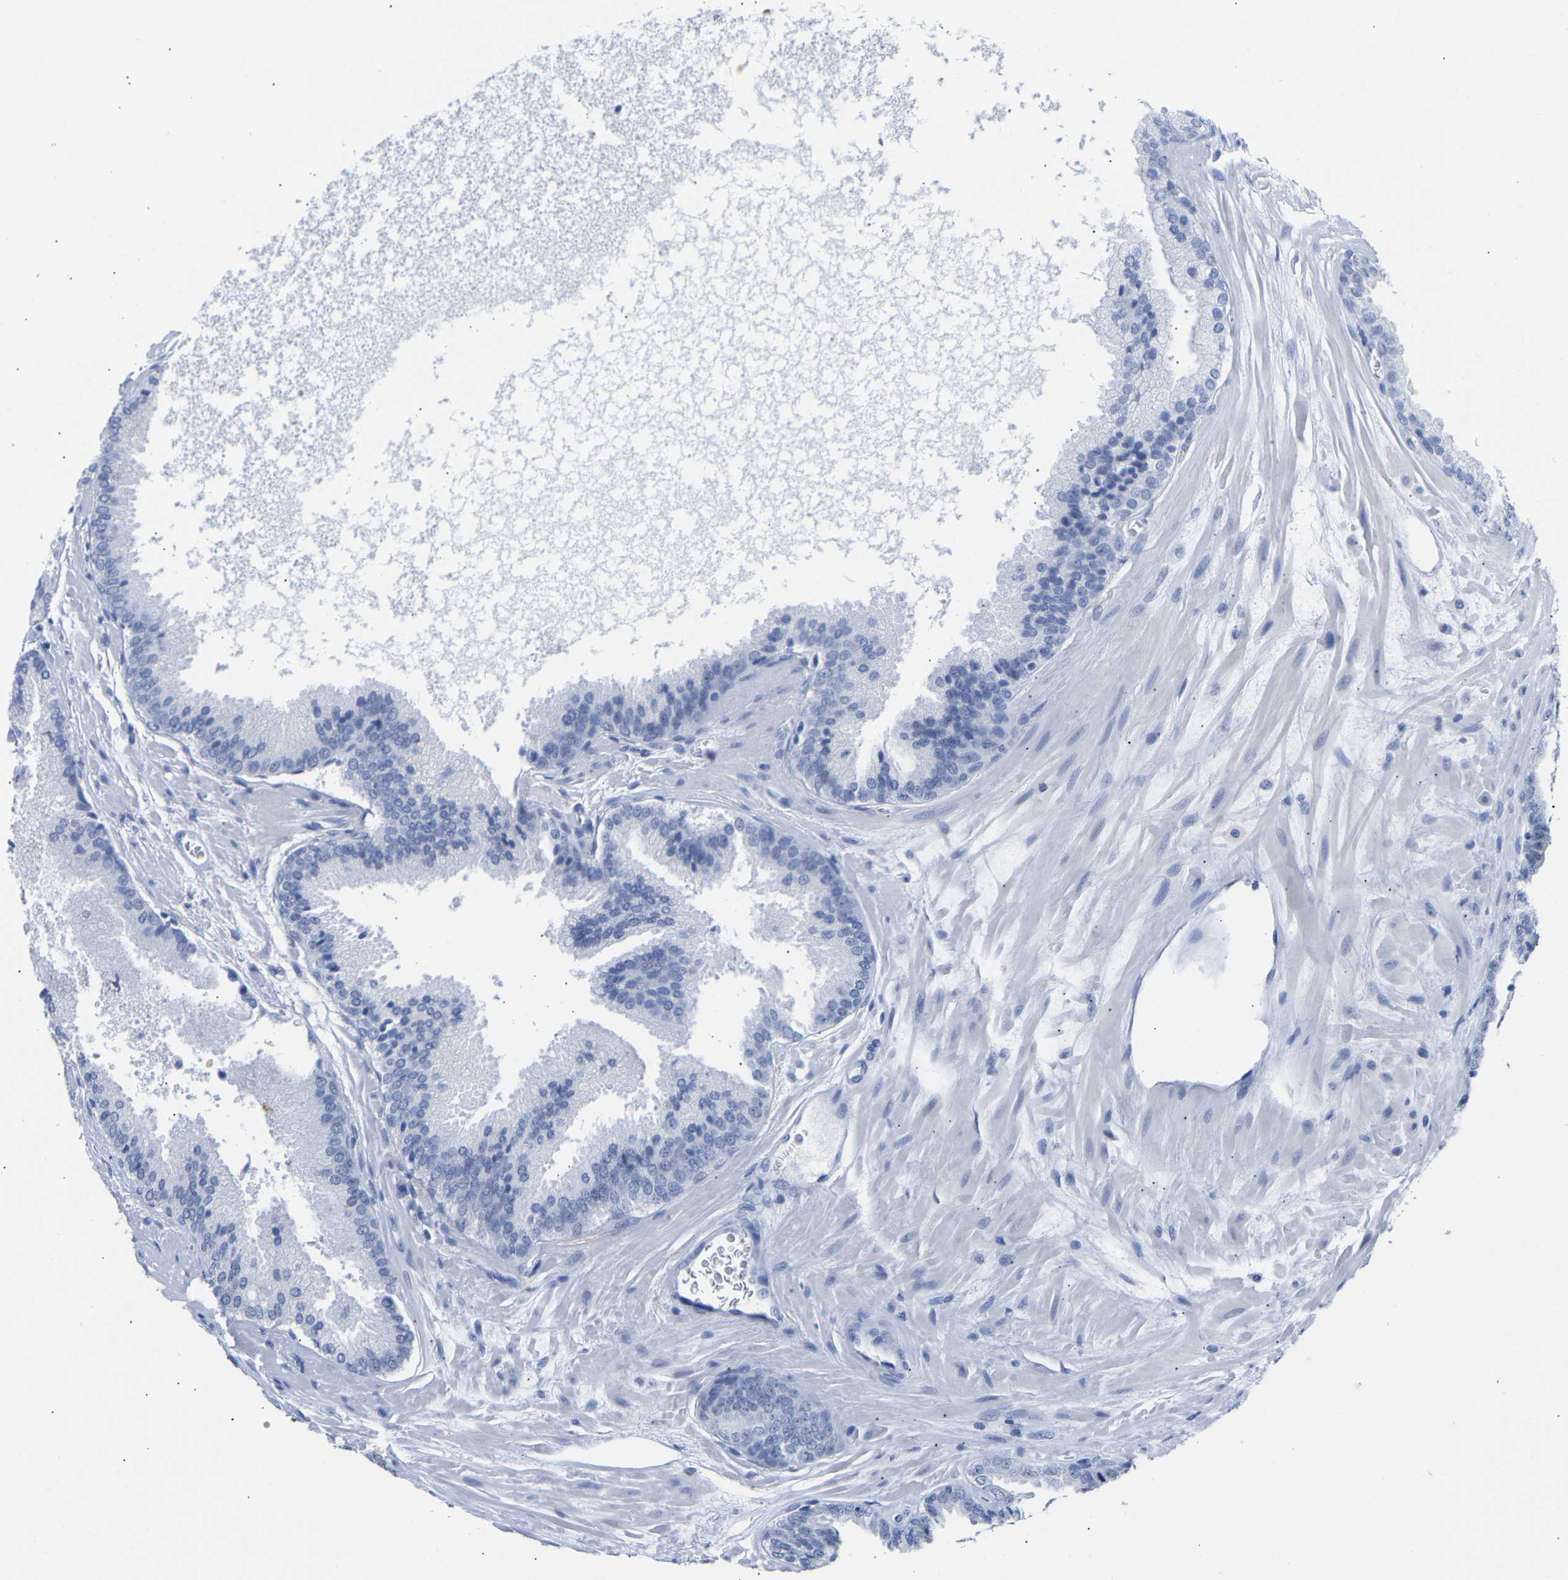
{"staining": {"intensity": "negative", "quantity": "none", "location": "none"}, "tissue": "prostate cancer", "cell_type": "Tumor cells", "image_type": "cancer", "snomed": [{"axis": "morphology", "description": "Adenocarcinoma, High grade"}, {"axis": "topography", "description": "Prostate"}], "caption": "This photomicrograph is of high-grade adenocarcinoma (prostate) stained with immunohistochemistry to label a protein in brown with the nuclei are counter-stained blue. There is no expression in tumor cells.", "gene": "AMPH", "patient": {"sex": "male", "age": 65}}